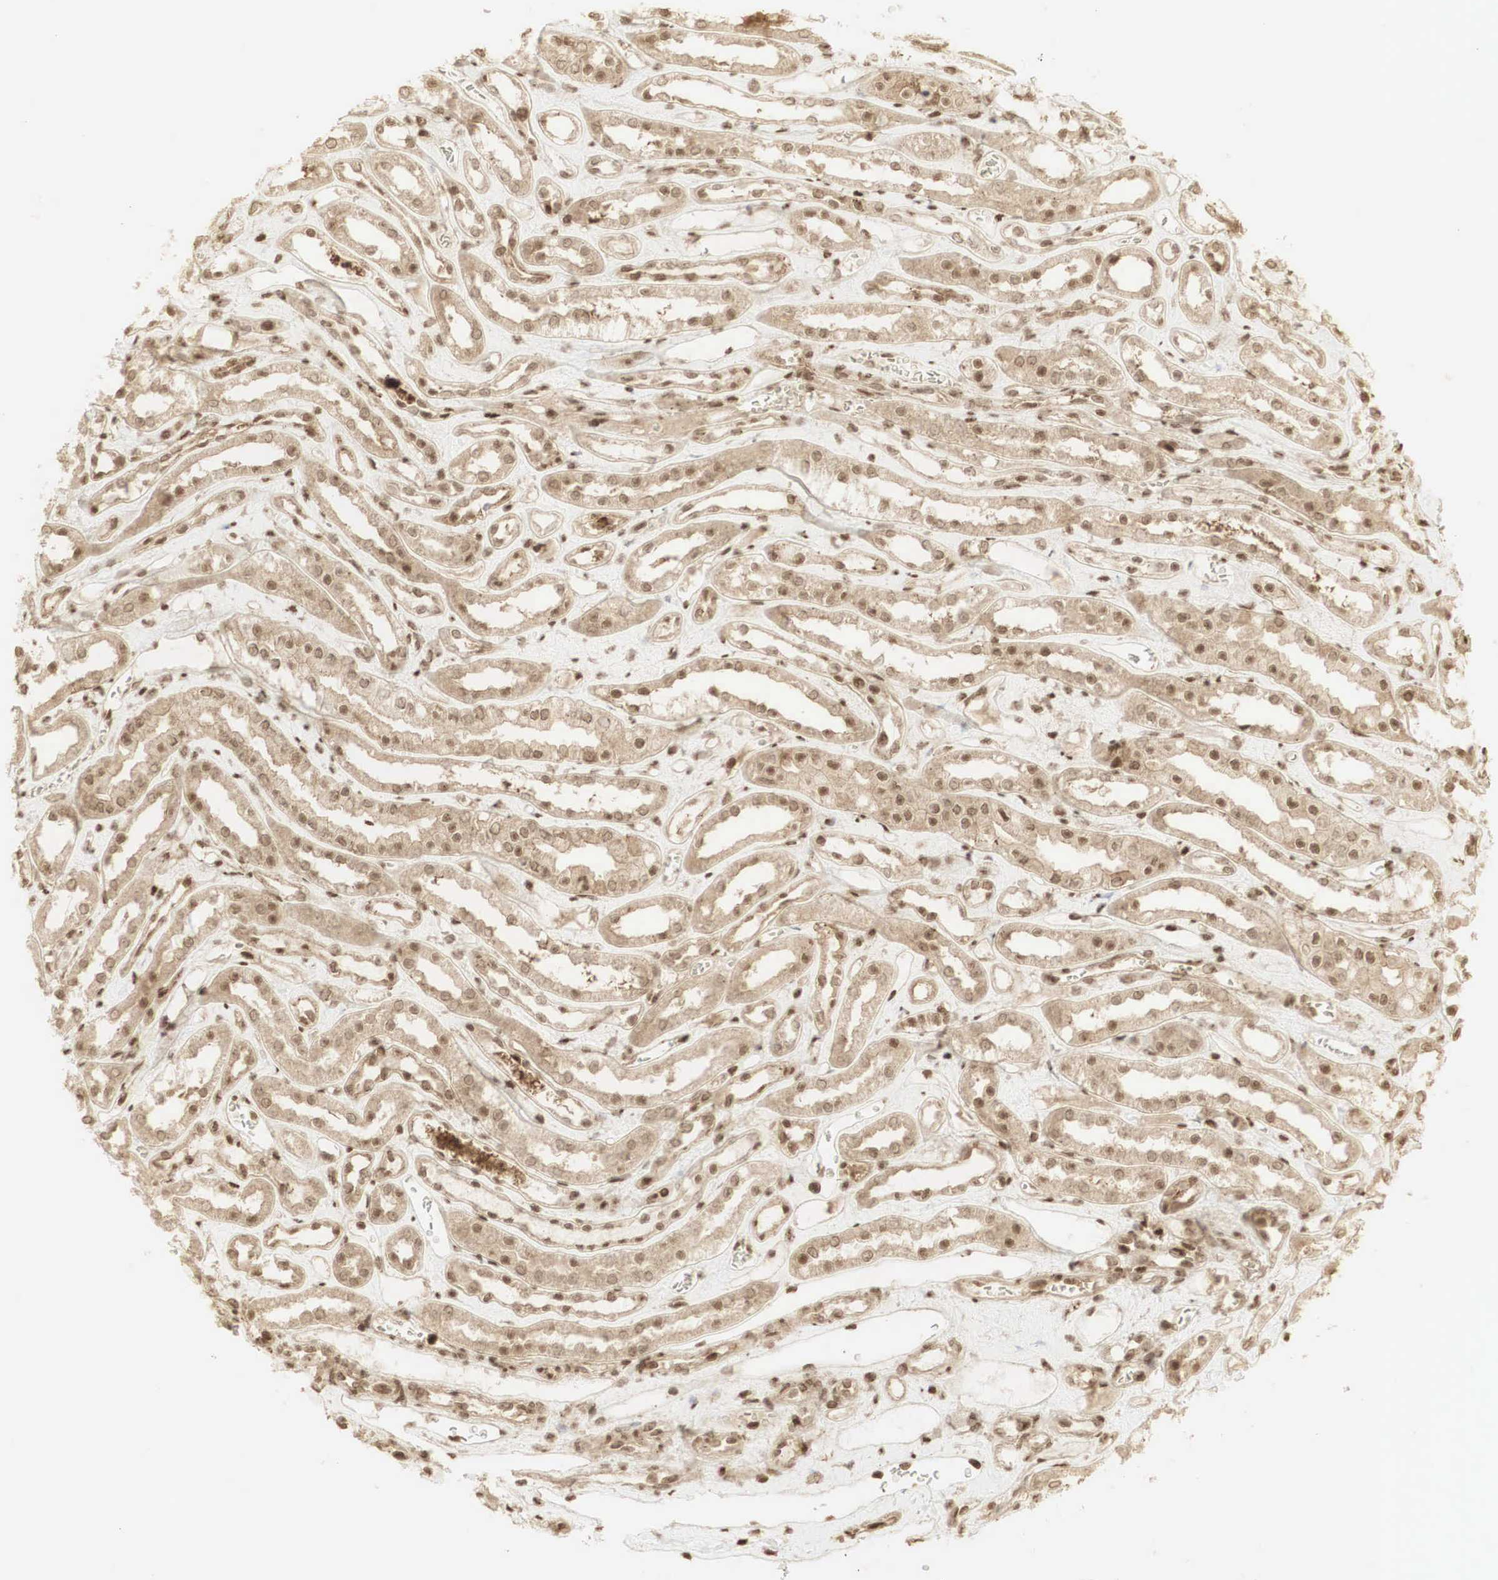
{"staining": {"intensity": "weak", "quantity": "25%-75%", "location": "cytoplasmic/membranous"}, "tissue": "kidney", "cell_type": "Cells in glomeruli", "image_type": "normal", "snomed": [{"axis": "morphology", "description": "Normal tissue, NOS"}, {"axis": "topography", "description": "Kidney"}], "caption": "Human kidney stained for a protein (brown) reveals weak cytoplasmic/membranous positive expression in approximately 25%-75% of cells in glomeruli.", "gene": "RNF113A", "patient": {"sex": "female", "age": 52}}